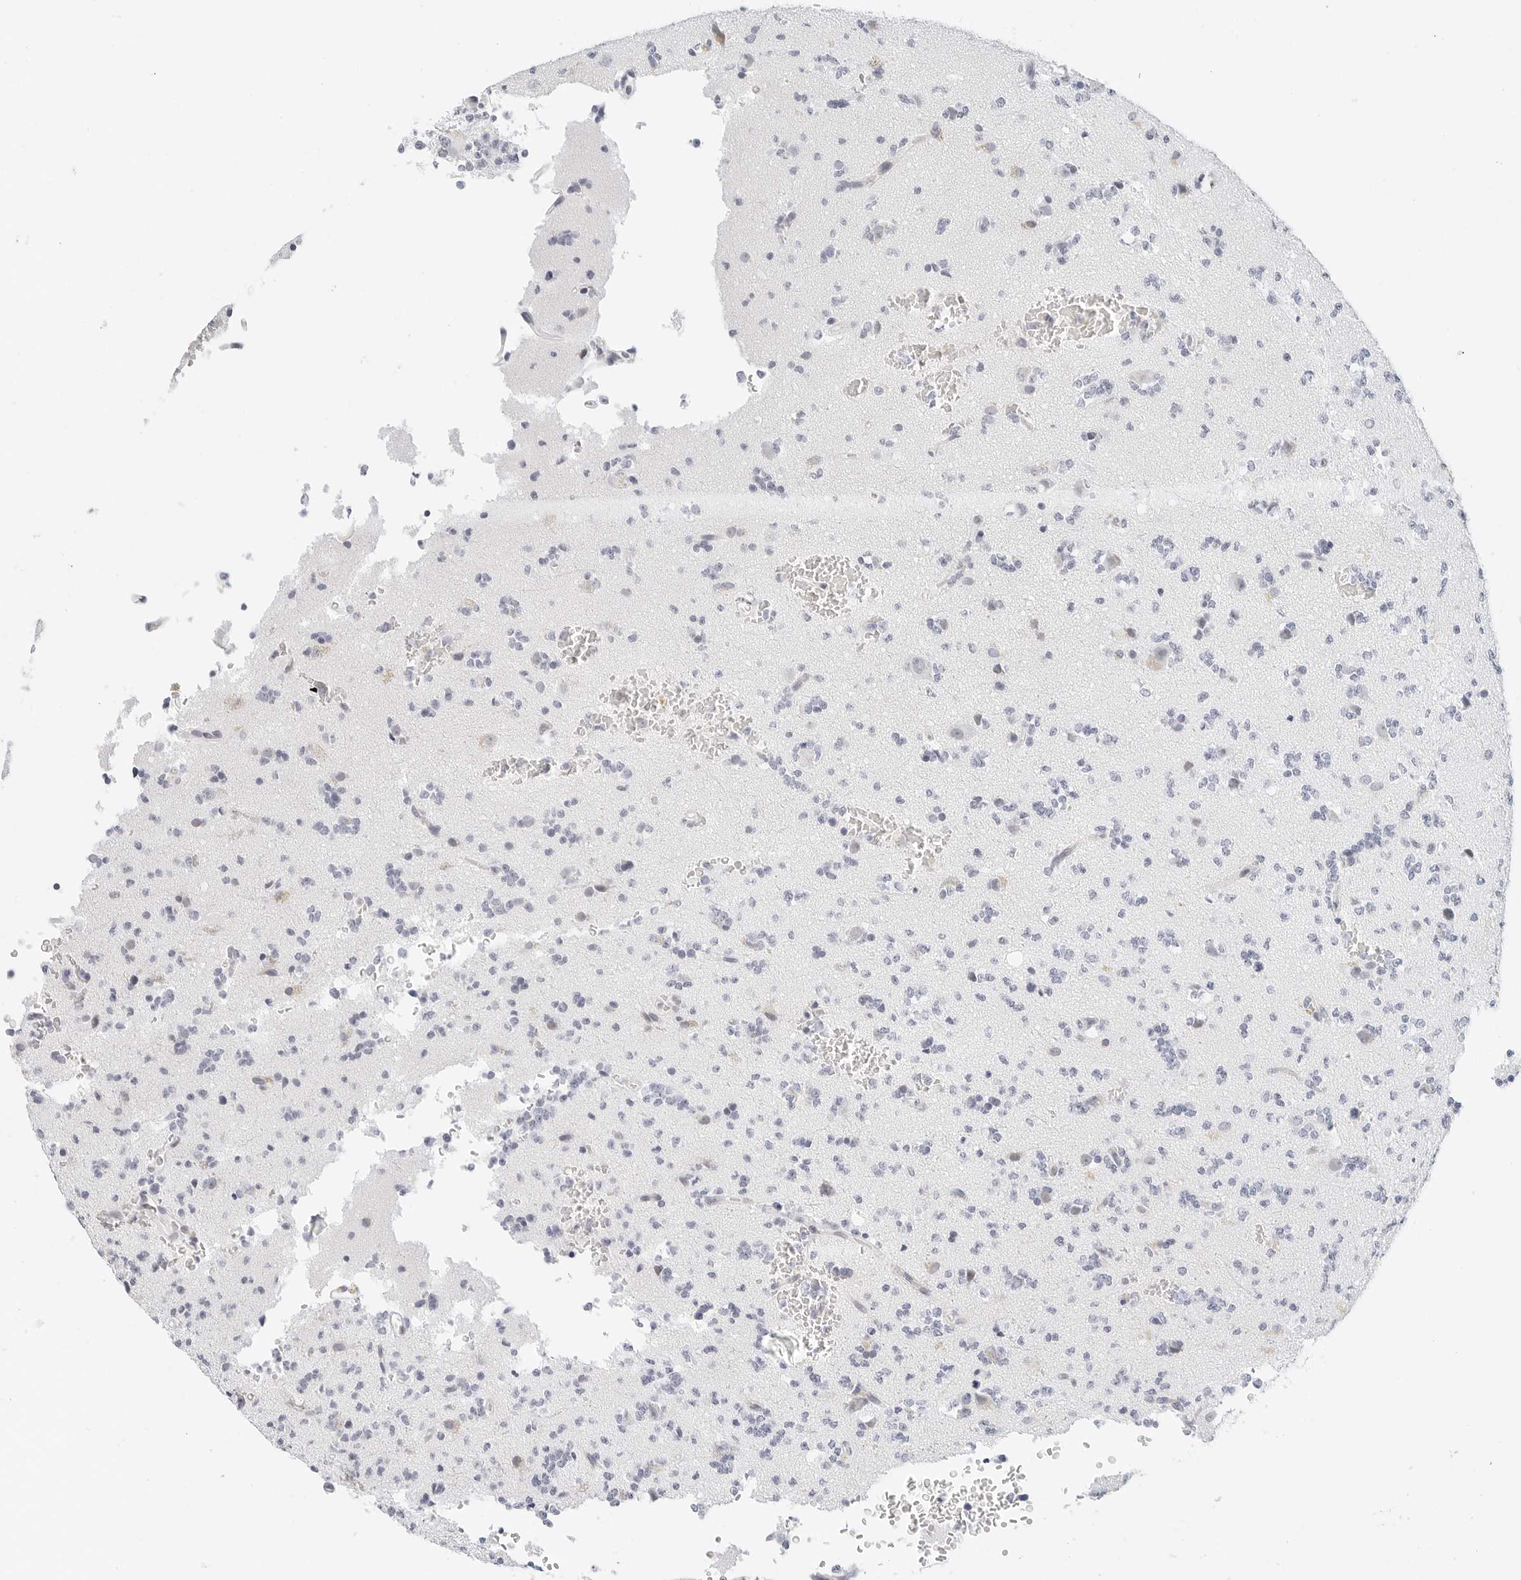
{"staining": {"intensity": "negative", "quantity": "none", "location": "none"}, "tissue": "glioma", "cell_type": "Tumor cells", "image_type": "cancer", "snomed": [{"axis": "morphology", "description": "Glioma, malignant, High grade"}, {"axis": "topography", "description": "Brain"}], "caption": "IHC of malignant glioma (high-grade) shows no expression in tumor cells.", "gene": "CD22", "patient": {"sex": "female", "age": 62}}